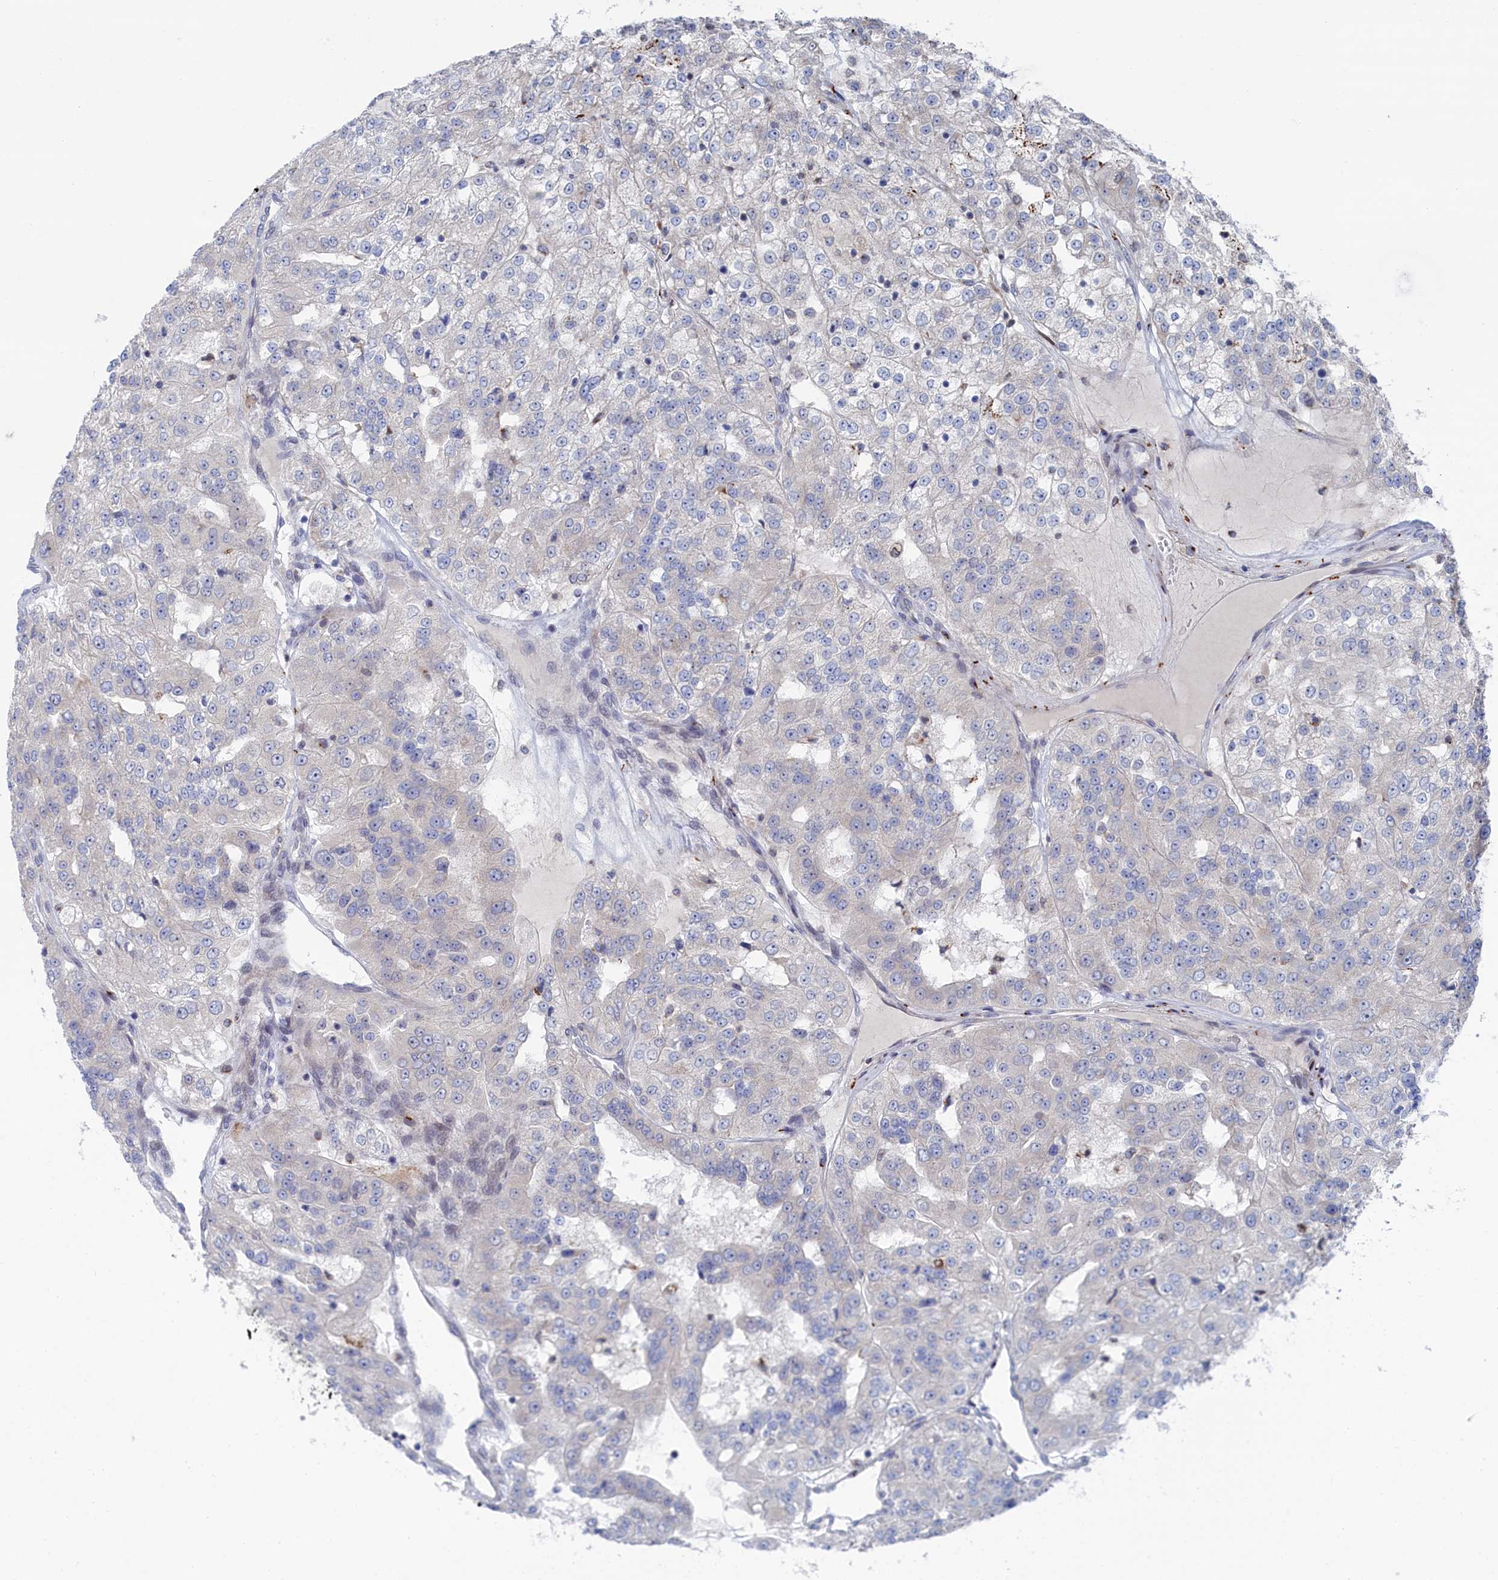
{"staining": {"intensity": "negative", "quantity": "none", "location": "none"}, "tissue": "renal cancer", "cell_type": "Tumor cells", "image_type": "cancer", "snomed": [{"axis": "morphology", "description": "Adenocarcinoma, NOS"}, {"axis": "topography", "description": "Kidney"}], "caption": "The photomicrograph shows no staining of tumor cells in renal cancer (adenocarcinoma).", "gene": "IRX1", "patient": {"sex": "female", "age": 63}}